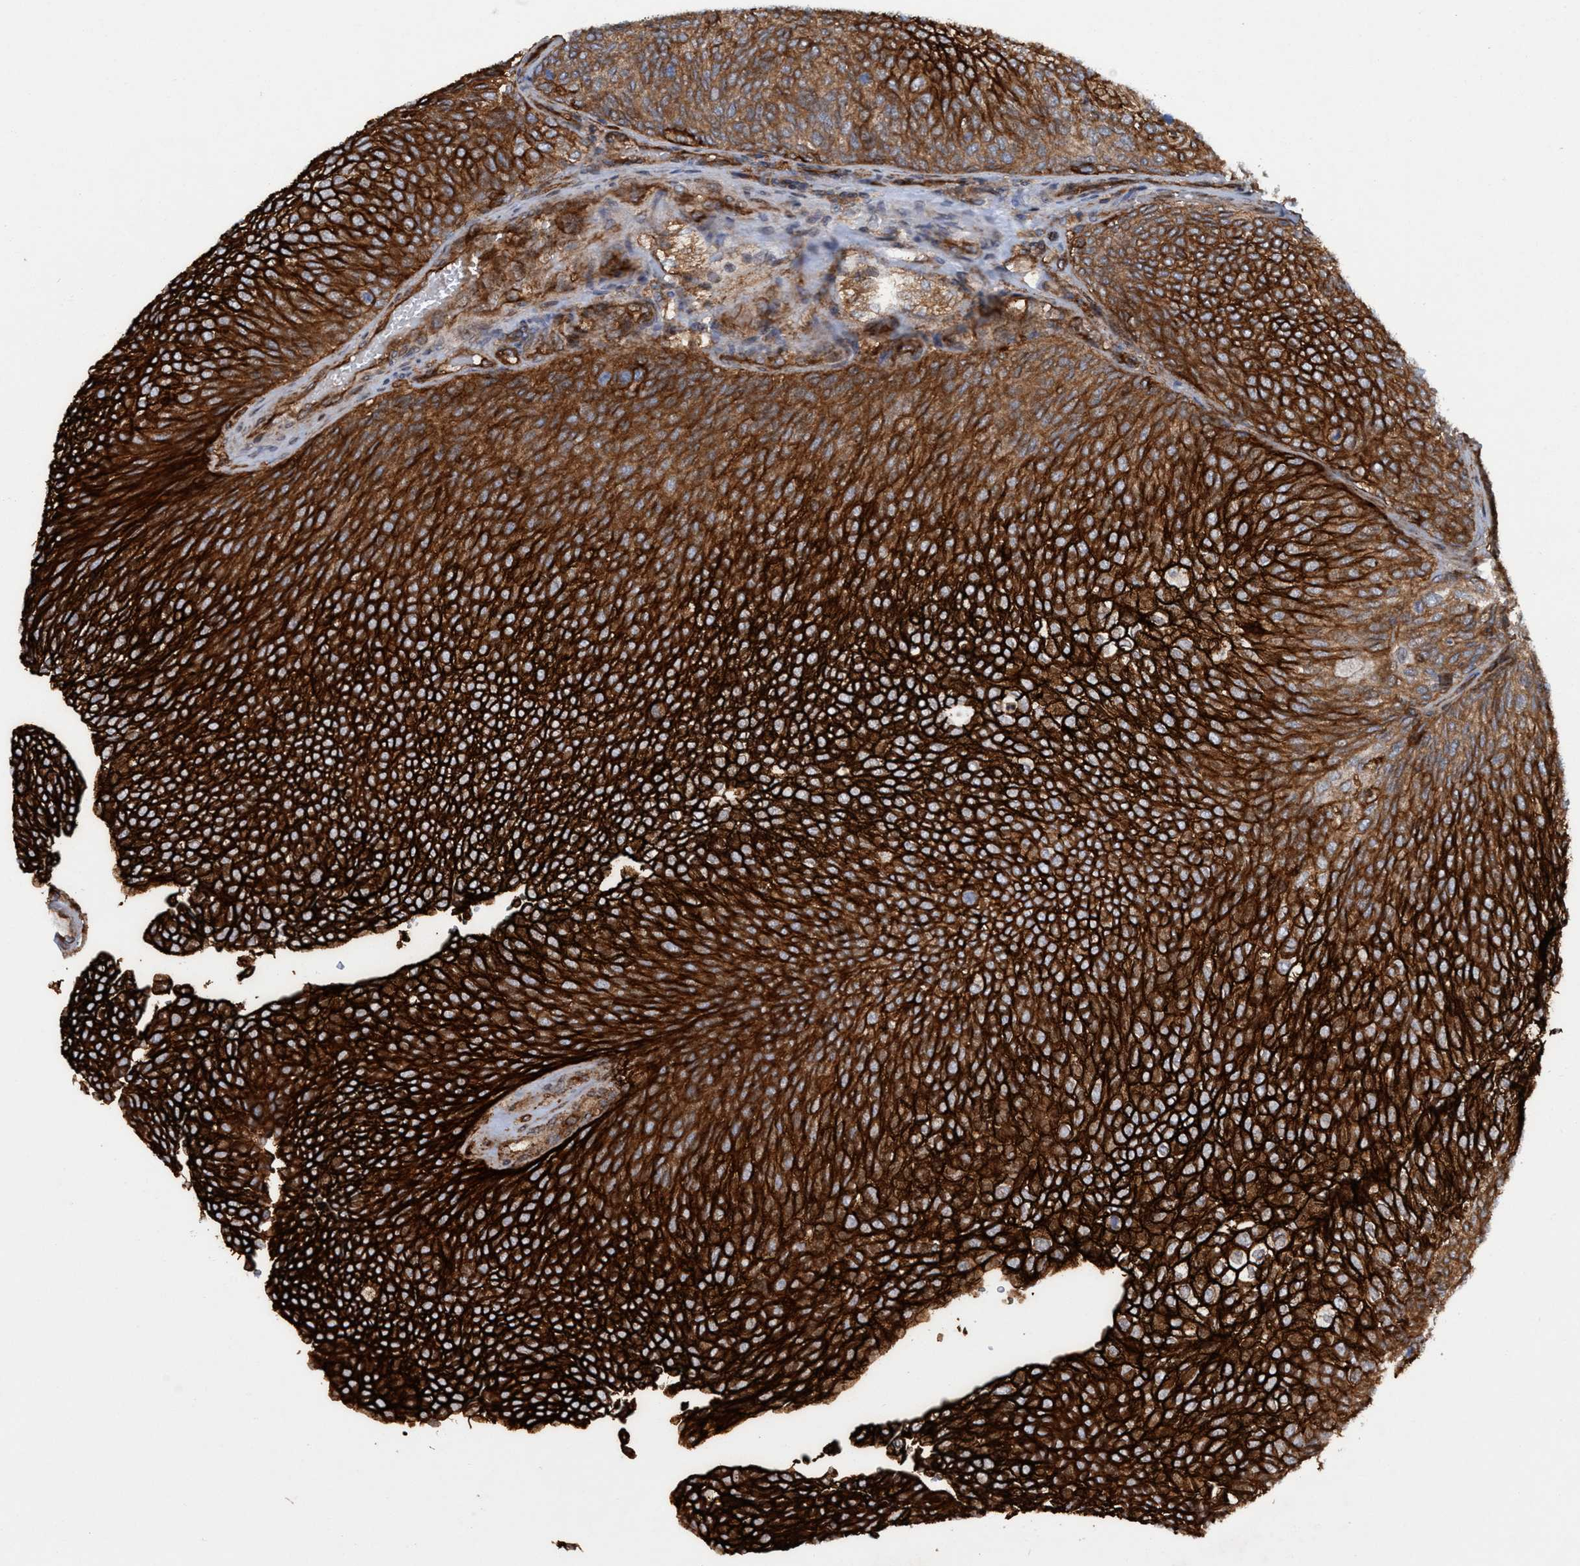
{"staining": {"intensity": "strong", "quantity": ">75%", "location": "cytoplasmic/membranous"}, "tissue": "urothelial cancer", "cell_type": "Tumor cells", "image_type": "cancer", "snomed": [{"axis": "morphology", "description": "Urothelial carcinoma, Low grade"}, {"axis": "topography", "description": "Urinary bladder"}], "caption": "Urothelial cancer tissue displays strong cytoplasmic/membranous positivity in approximately >75% of tumor cells", "gene": "SLC16A3", "patient": {"sex": "female", "age": 79}}